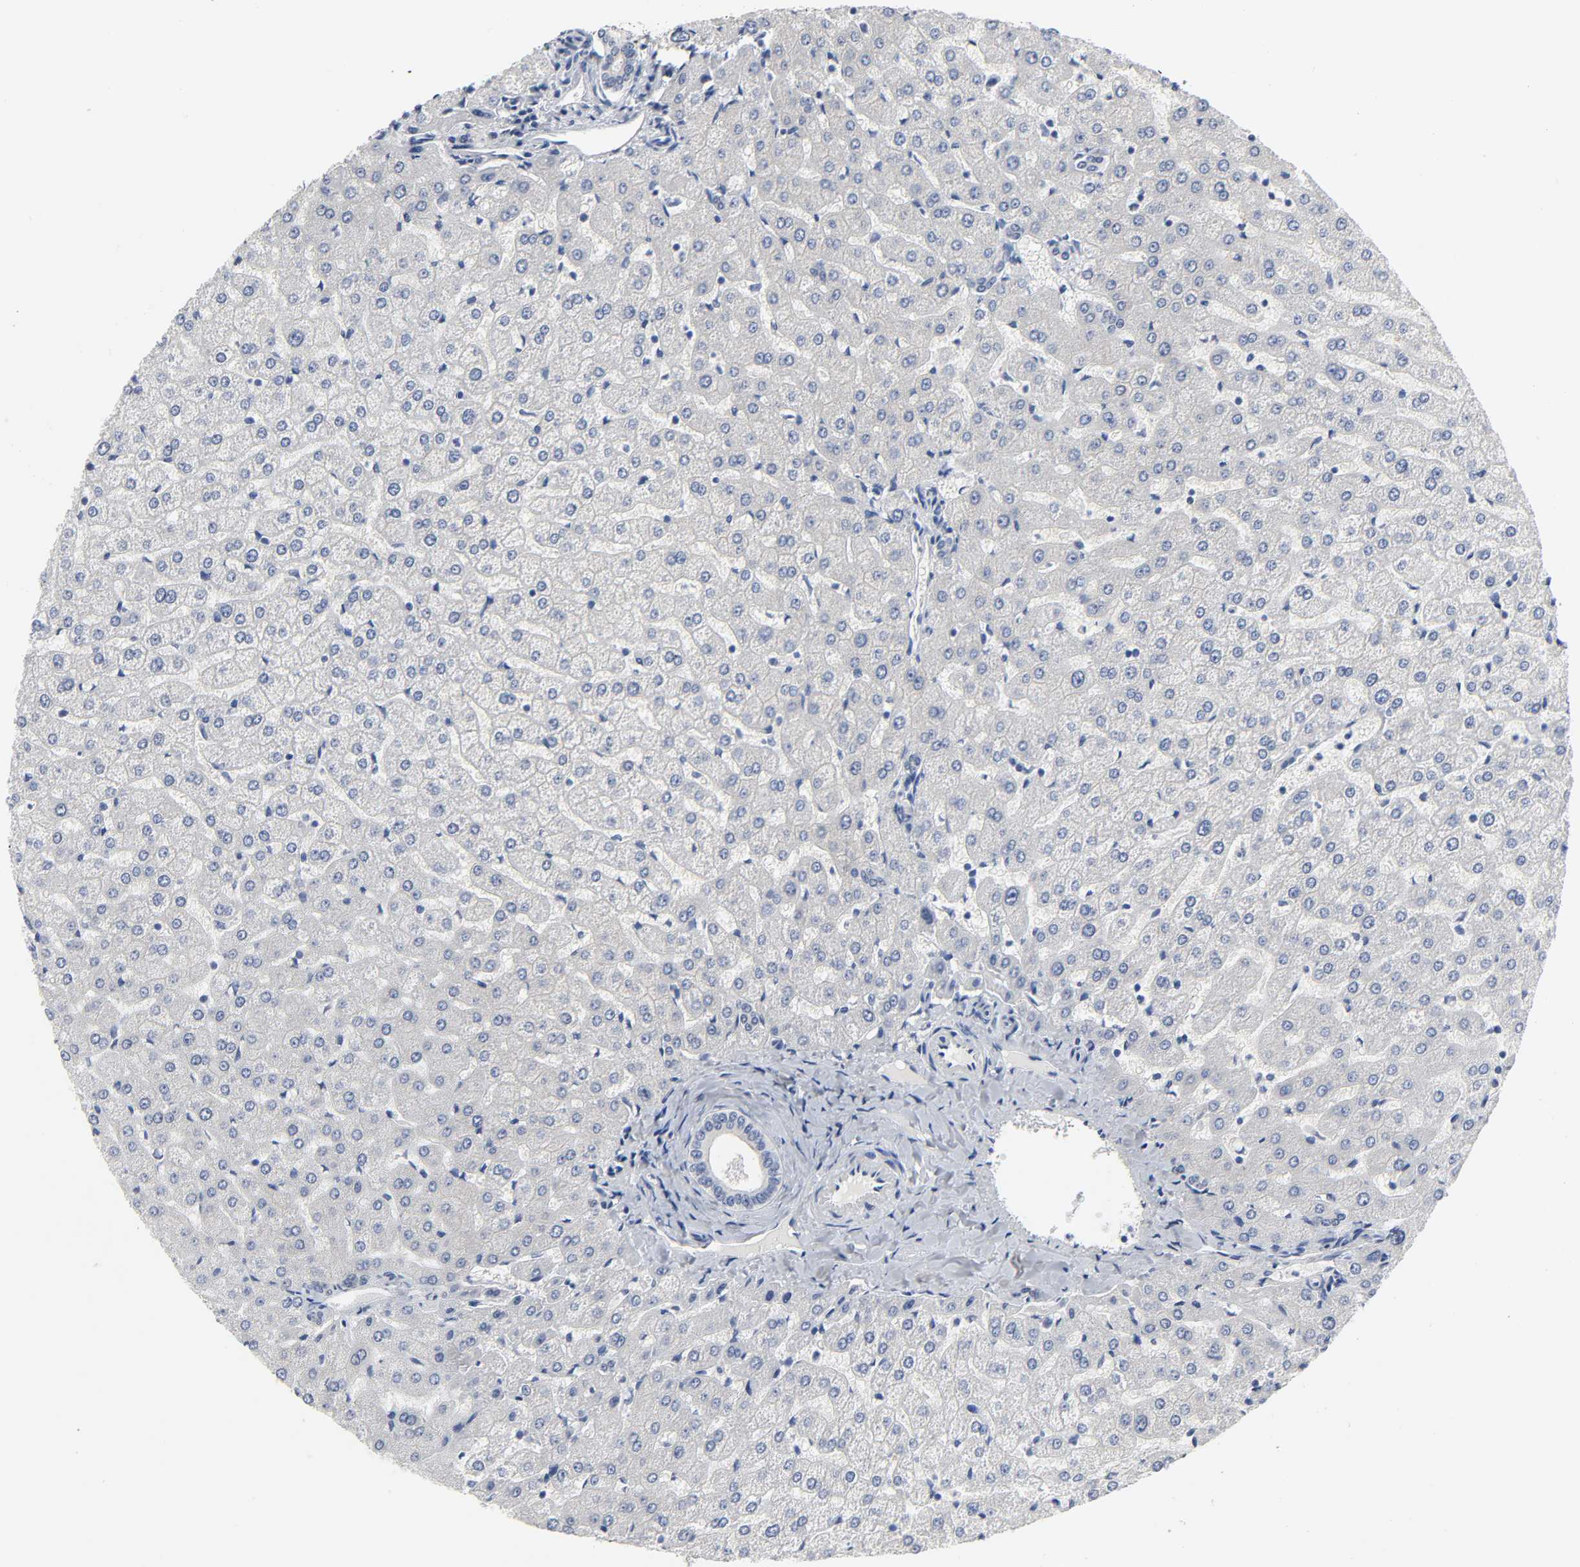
{"staining": {"intensity": "negative", "quantity": "none", "location": "none"}, "tissue": "liver", "cell_type": "Cholangiocytes", "image_type": "normal", "snomed": [{"axis": "morphology", "description": "Normal tissue, NOS"}, {"axis": "morphology", "description": "Fibrosis, NOS"}, {"axis": "topography", "description": "Liver"}], "caption": "This is an immunohistochemistry (IHC) histopathology image of normal human liver. There is no positivity in cholangiocytes.", "gene": "SALL2", "patient": {"sex": "female", "age": 29}}